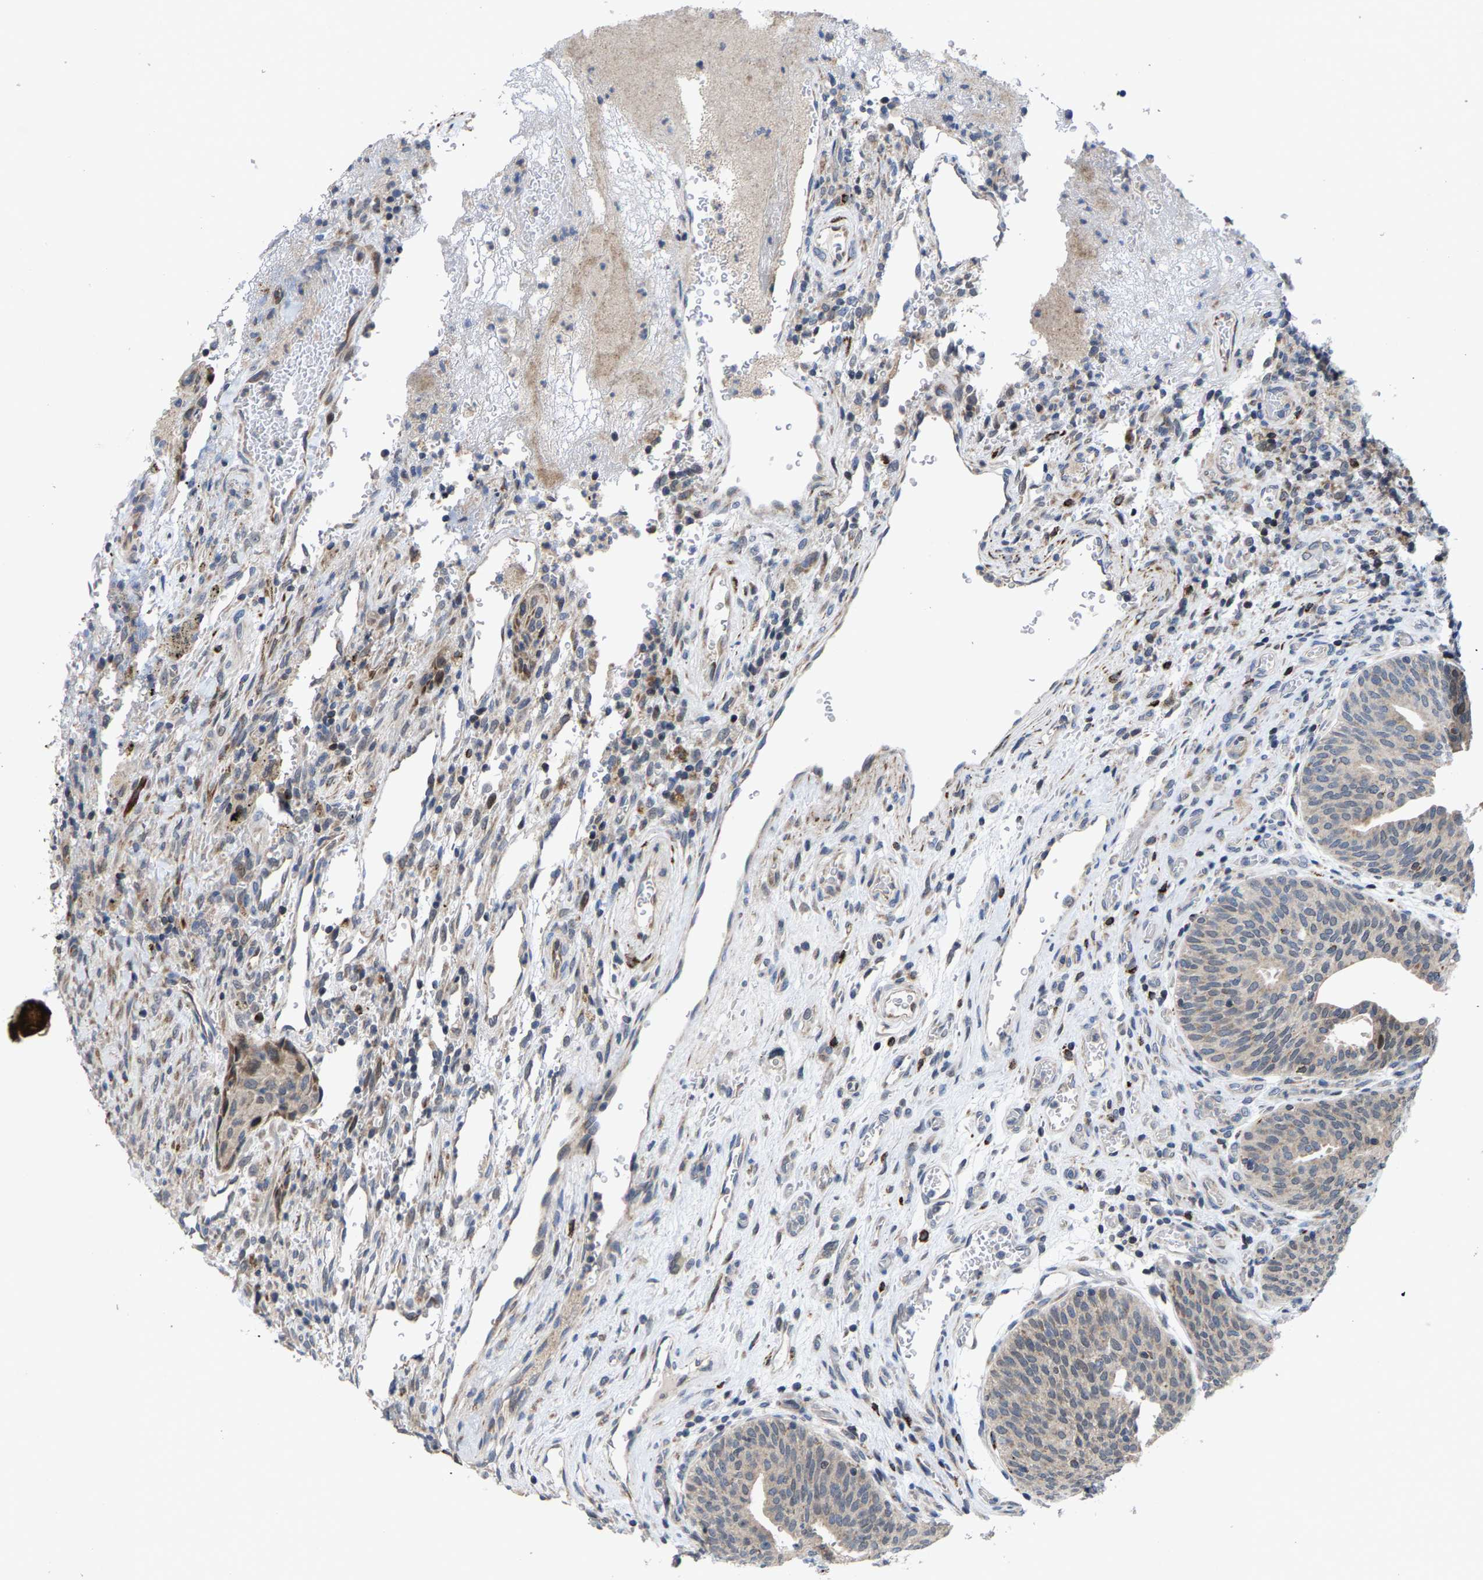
{"staining": {"intensity": "moderate", "quantity": "<25%", "location": "cytoplasmic/membranous"}, "tissue": "urothelial cancer", "cell_type": "Tumor cells", "image_type": "cancer", "snomed": [{"axis": "morphology", "description": "Urothelial carcinoma, Low grade"}, {"axis": "morphology", "description": "Urothelial carcinoma, High grade"}, {"axis": "topography", "description": "Urinary bladder"}], "caption": "An image of human urothelial cancer stained for a protein displays moderate cytoplasmic/membranous brown staining in tumor cells.", "gene": "TDRKH", "patient": {"sex": "male", "age": 35}}